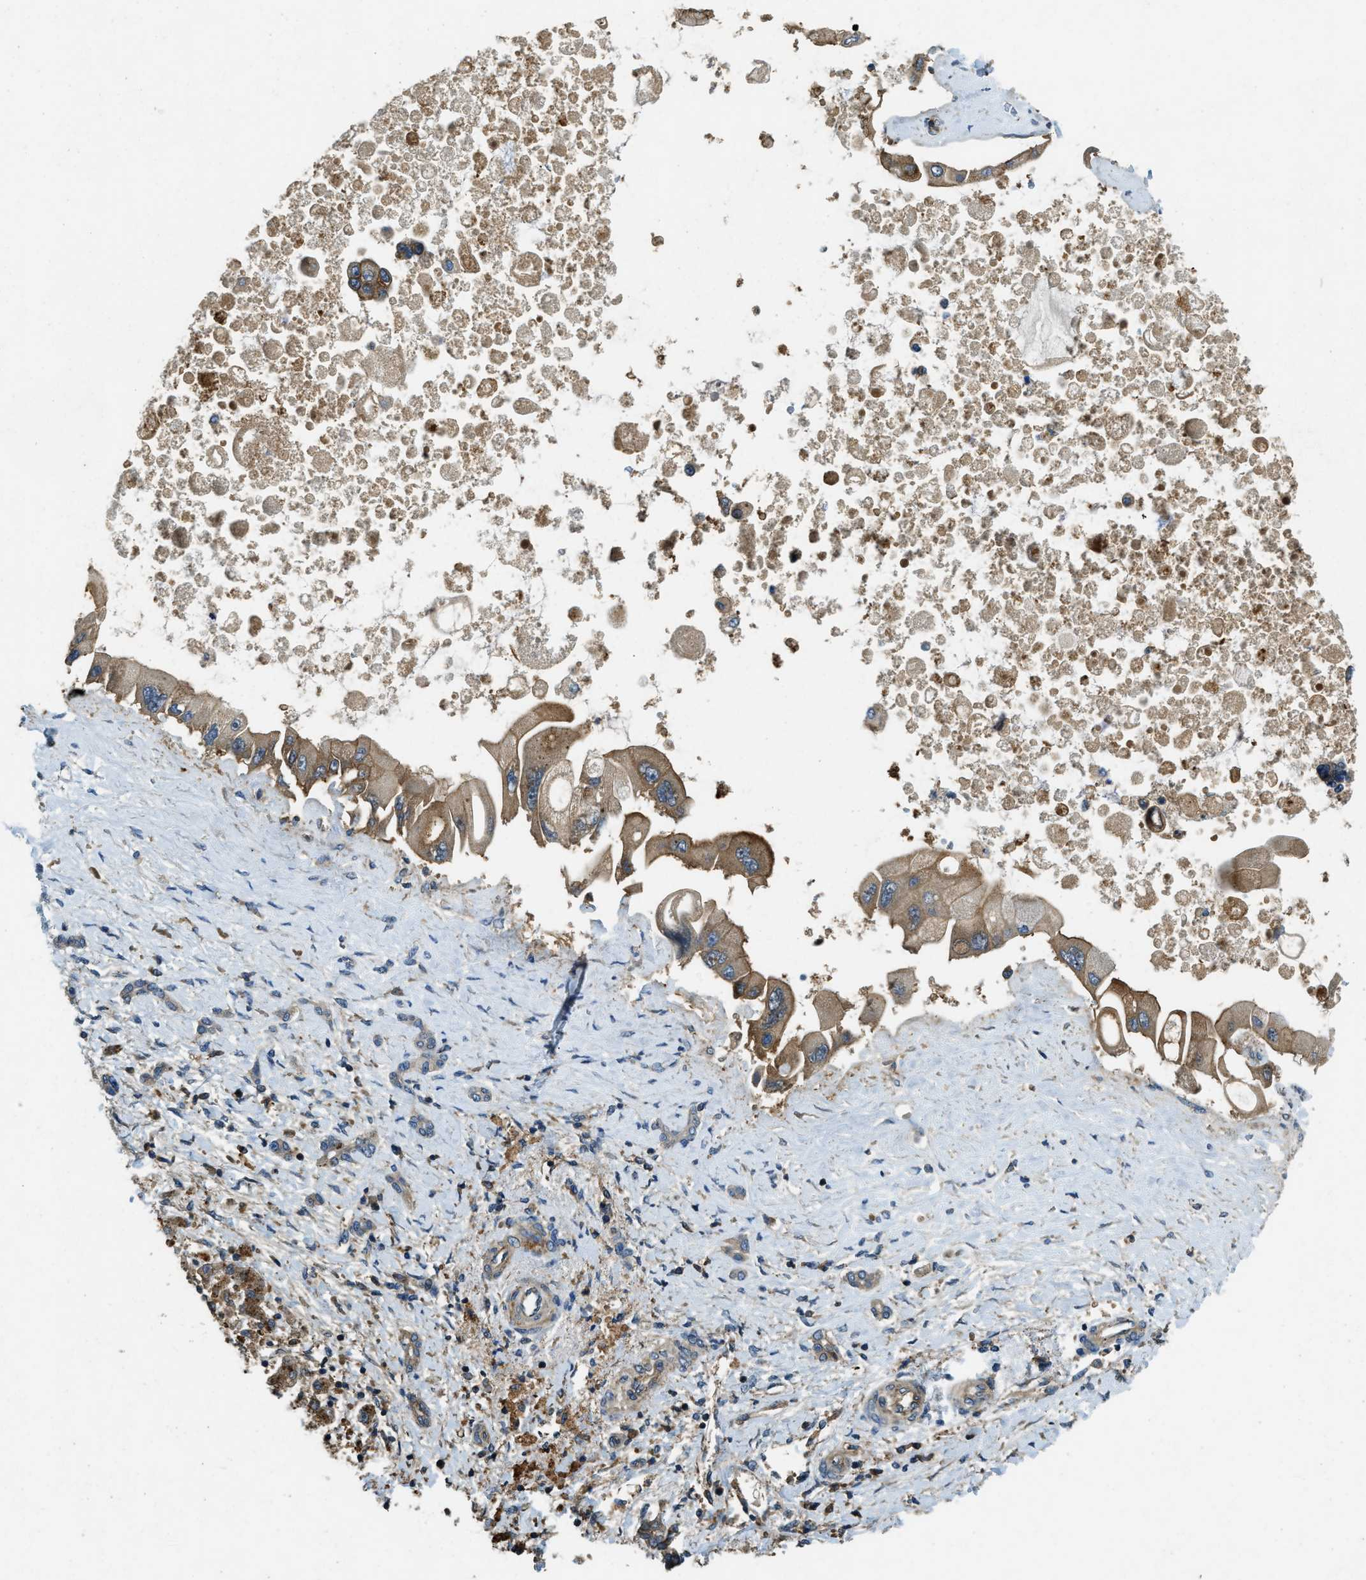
{"staining": {"intensity": "moderate", "quantity": ">75%", "location": "cytoplasmic/membranous"}, "tissue": "liver cancer", "cell_type": "Tumor cells", "image_type": "cancer", "snomed": [{"axis": "morphology", "description": "Cholangiocarcinoma"}, {"axis": "topography", "description": "Liver"}], "caption": "Immunohistochemistry (IHC) staining of liver cholangiocarcinoma, which shows medium levels of moderate cytoplasmic/membranous positivity in approximately >75% of tumor cells indicating moderate cytoplasmic/membranous protein staining. The staining was performed using DAB (3,3'-diaminobenzidine) (brown) for protein detection and nuclei were counterstained in hematoxylin (blue).", "gene": "ATP8B1", "patient": {"sex": "male", "age": 50}}